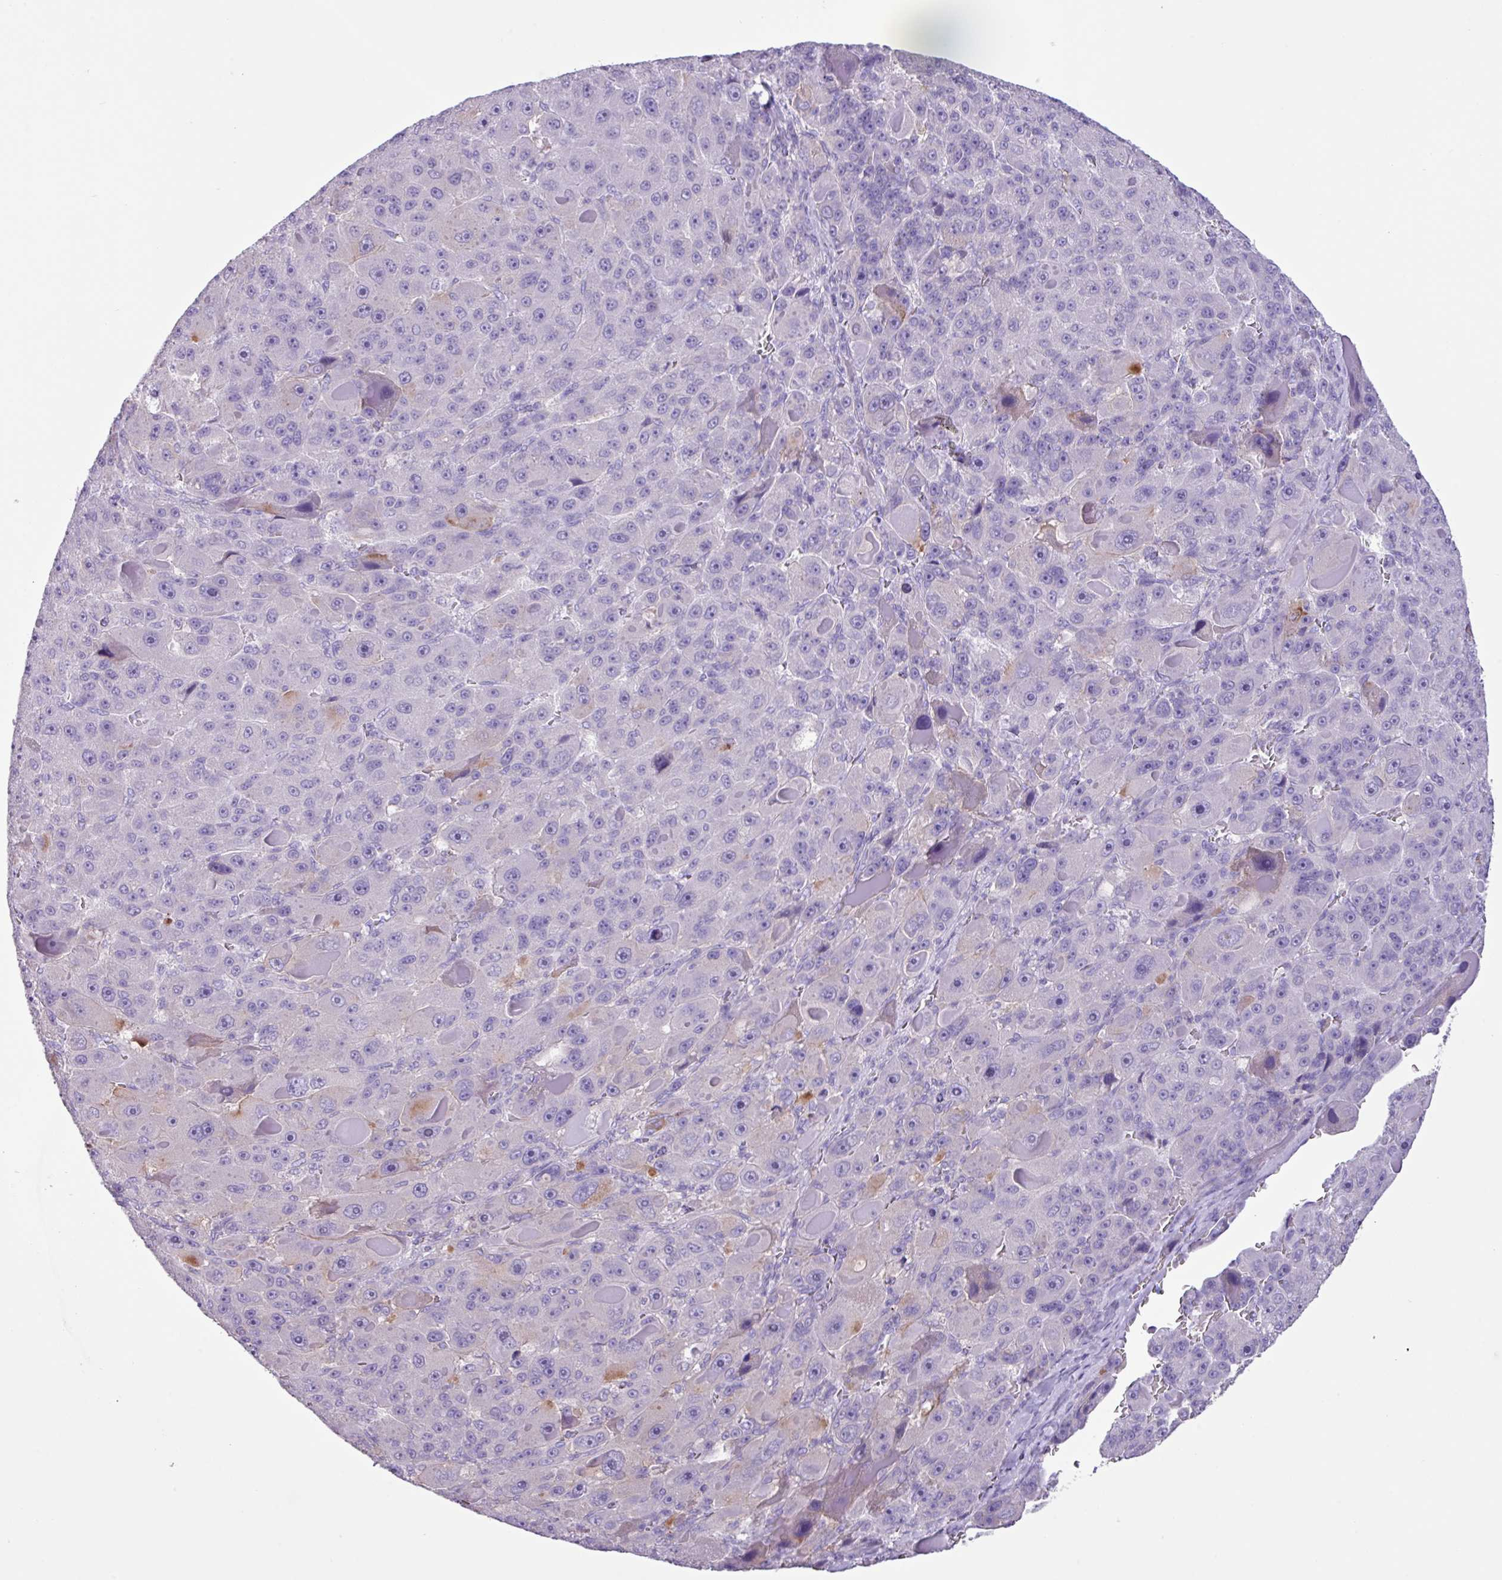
{"staining": {"intensity": "negative", "quantity": "none", "location": "none"}, "tissue": "liver cancer", "cell_type": "Tumor cells", "image_type": "cancer", "snomed": [{"axis": "morphology", "description": "Carcinoma, Hepatocellular, NOS"}, {"axis": "topography", "description": "Liver"}], "caption": "Immunohistochemistry micrograph of neoplastic tissue: human liver cancer (hepatocellular carcinoma) stained with DAB reveals no significant protein staining in tumor cells.", "gene": "CYSTM1", "patient": {"sex": "male", "age": 76}}